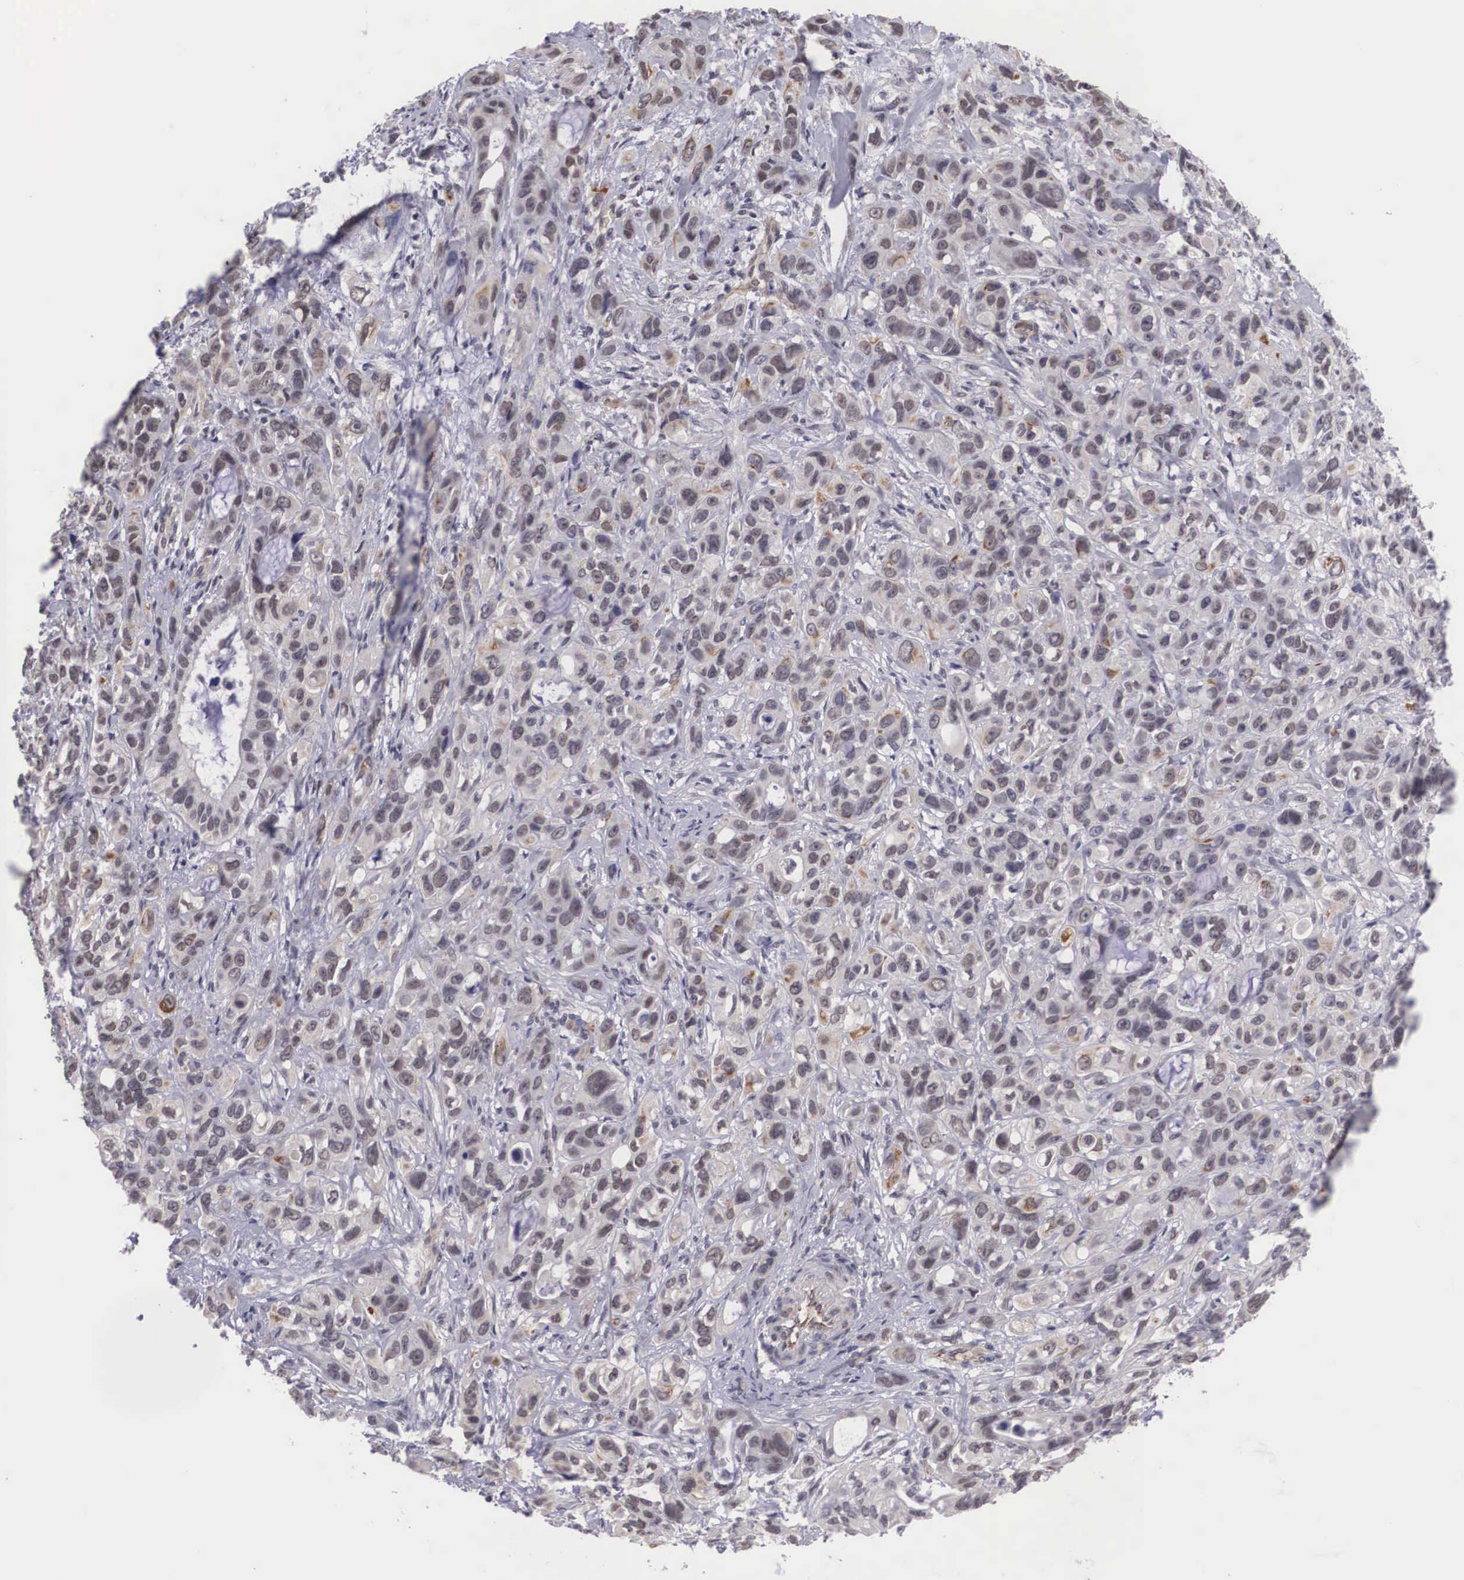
{"staining": {"intensity": "weak", "quantity": "<25%", "location": "nuclear"}, "tissue": "stomach cancer", "cell_type": "Tumor cells", "image_type": "cancer", "snomed": [{"axis": "morphology", "description": "Adenocarcinoma, NOS"}, {"axis": "topography", "description": "Stomach, upper"}], "caption": "Immunohistochemical staining of human stomach cancer shows no significant staining in tumor cells.", "gene": "MORC2", "patient": {"sex": "male", "age": 47}}